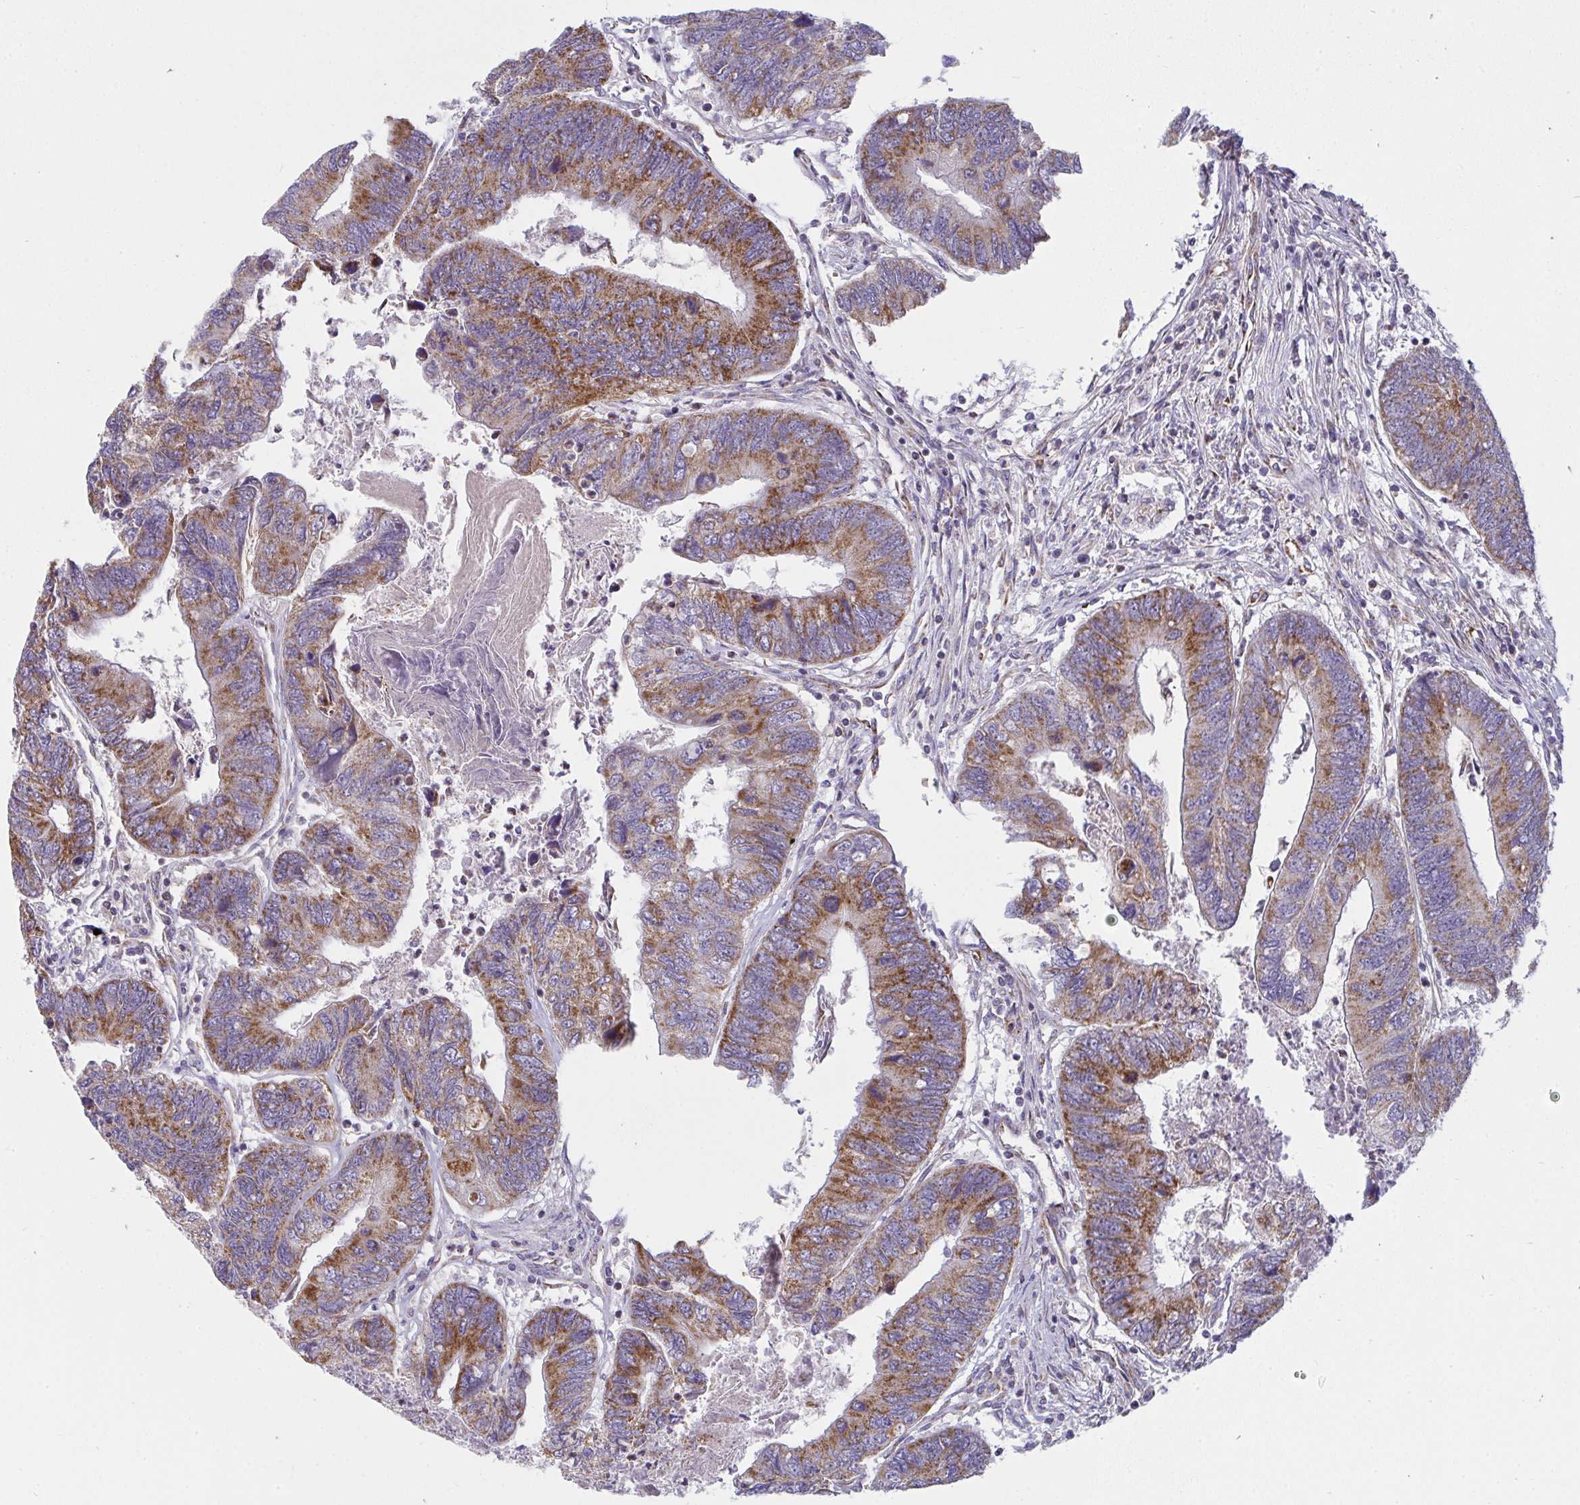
{"staining": {"intensity": "moderate", "quantity": ">75%", "location": "cytoplasmic/membranous"}, "tissue": "colorectal cancer", "cell_type": "Tumor cells", "image_type": "cancer", "snomed": [{"axis": "morphology", "description": "Adenocarcinoma, NOS"}, {"axis": "topography", "description": "Colon"}], "caption": "Approximately >75% of tumor cells in human colorectal cancer display moderate cytoplasmic/membranous protein positivity as visualized by brown immunohistochemical staining.", "gene": "FAHD1", "patient": {"sex": "female", "age": 67}}